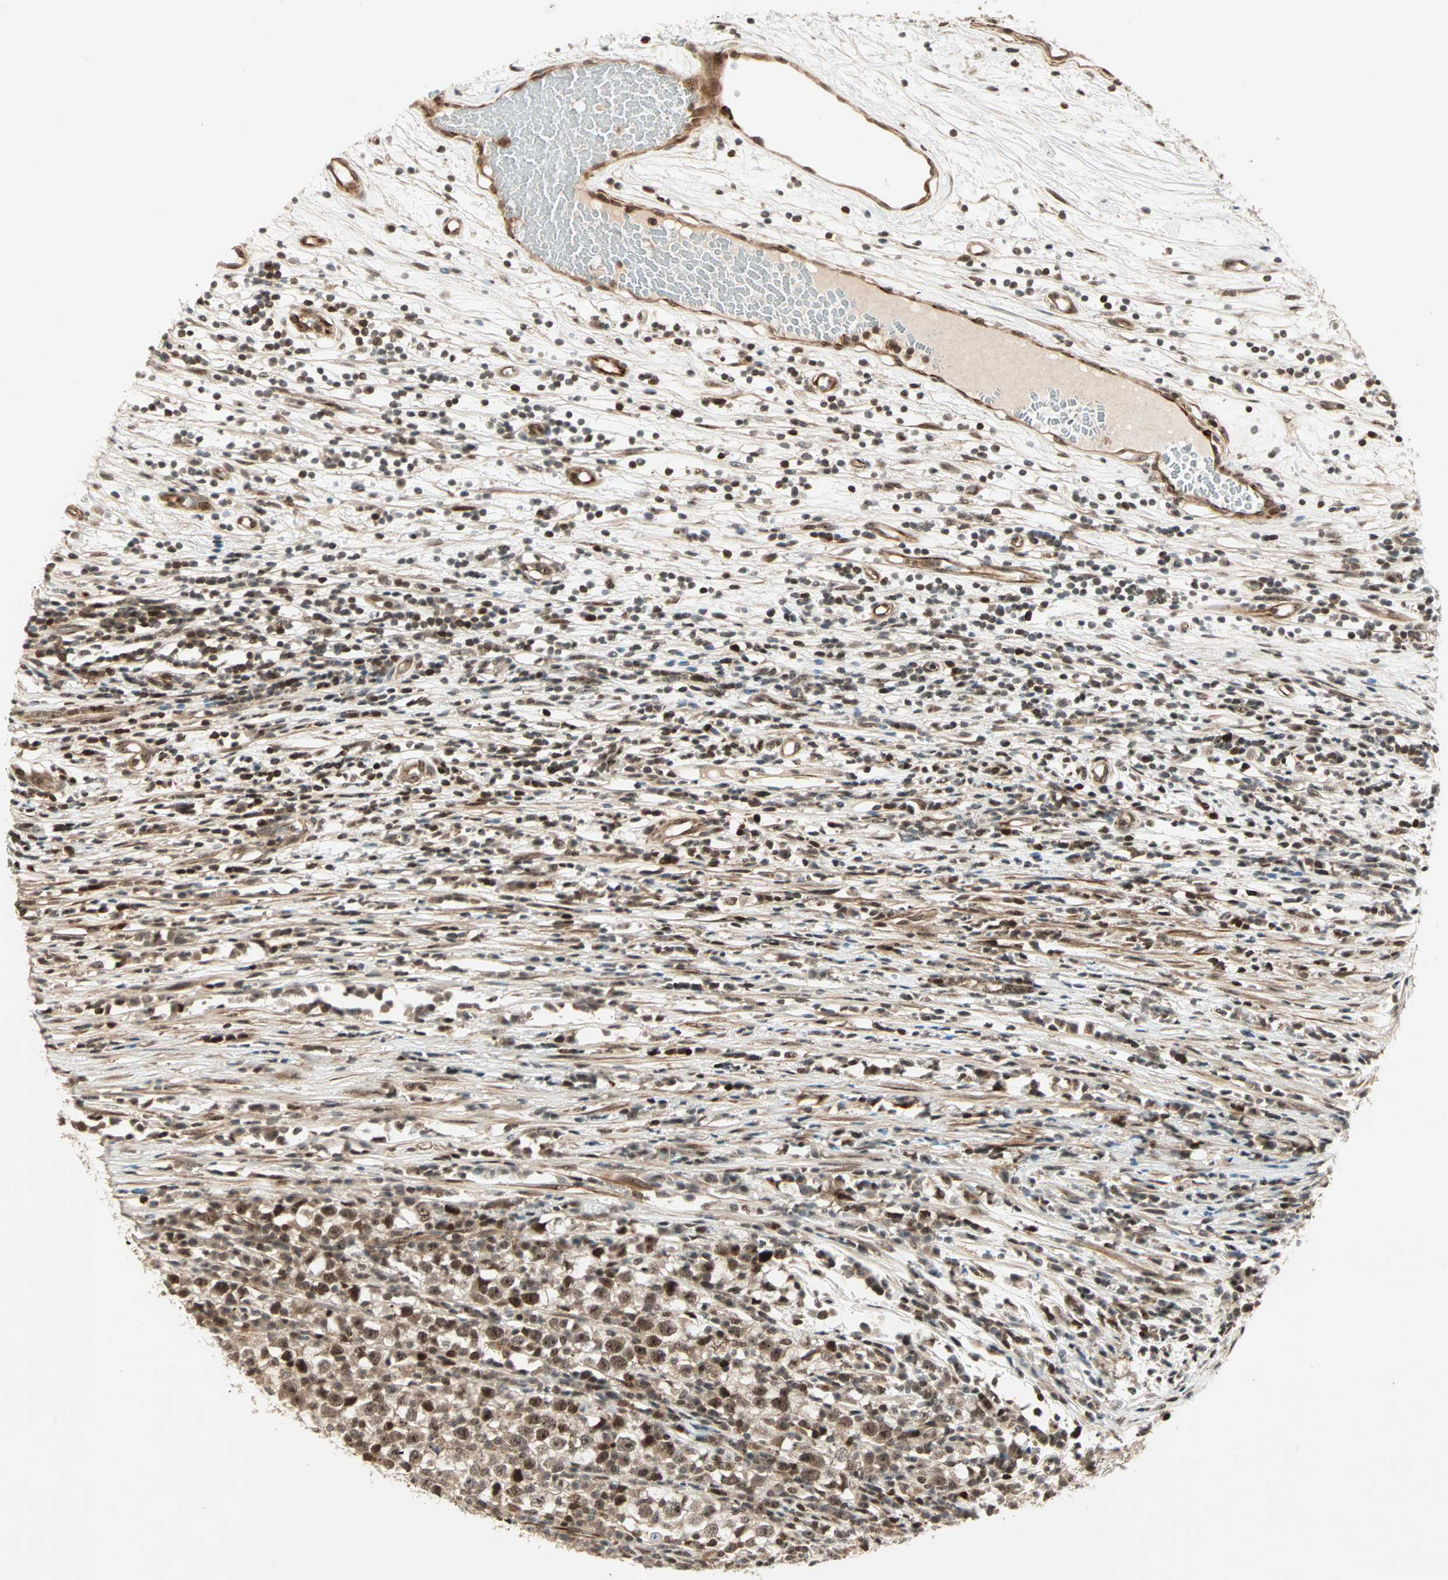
{"staining": {"intensity": "moderate", "quantity": ">75%", "location": "cytoplasmic/membranous,nuclear"}, "tissue": "testis cancer", "cell_type": "Tumor cells", "image_type": "cancer", "snomed": [{"axis": "morphology", "description": "Seminoma, NOS"}, {"axis": "topography", "description": "Testis"}], "caption": "A brown stain shows moderate cytoplasmic/membranous and nuclear expression of a protein in testis seminoma tumor cells.", "gene": "ZBED9", "patient": {"sex": "male", "age": 65}}